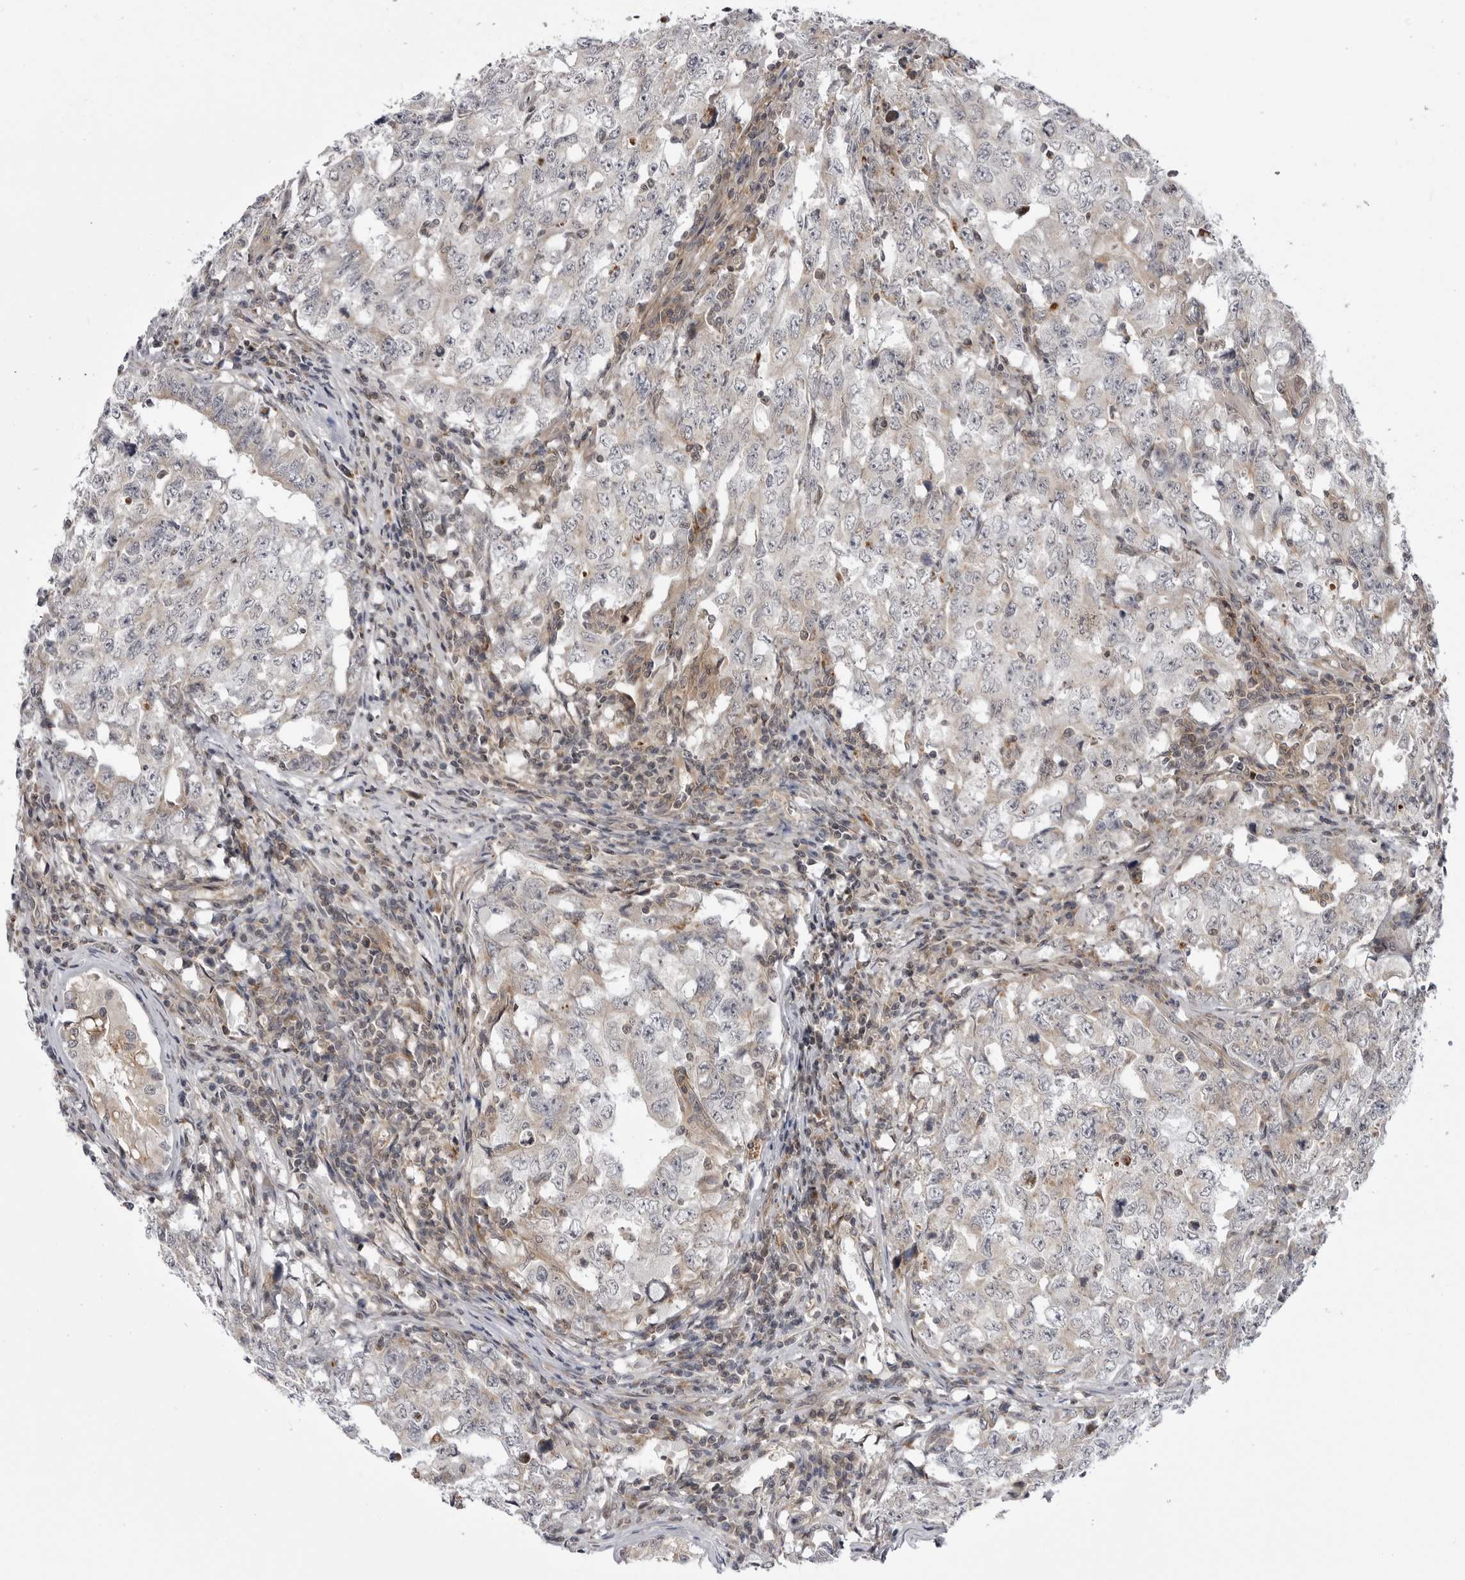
{"staining": {"intensity": "negative", "quantity": "none", "location": "none"}, "tissue": "testis cancer", "cell_type": "Tumor cells", "image_type": "cancer", "snomed": [{"axis": "morphology", "description": "Carcinoma, Embryonal, NOS"}, {"axis": "topography", "description": "Testis"}], "caption": "High power microscopy histopathology image of an IHC image of testis cancer, revealing no significant staining in tumor cells.", "gene": "CCDC18", "patient": {"sex": "male", "age": 26}}